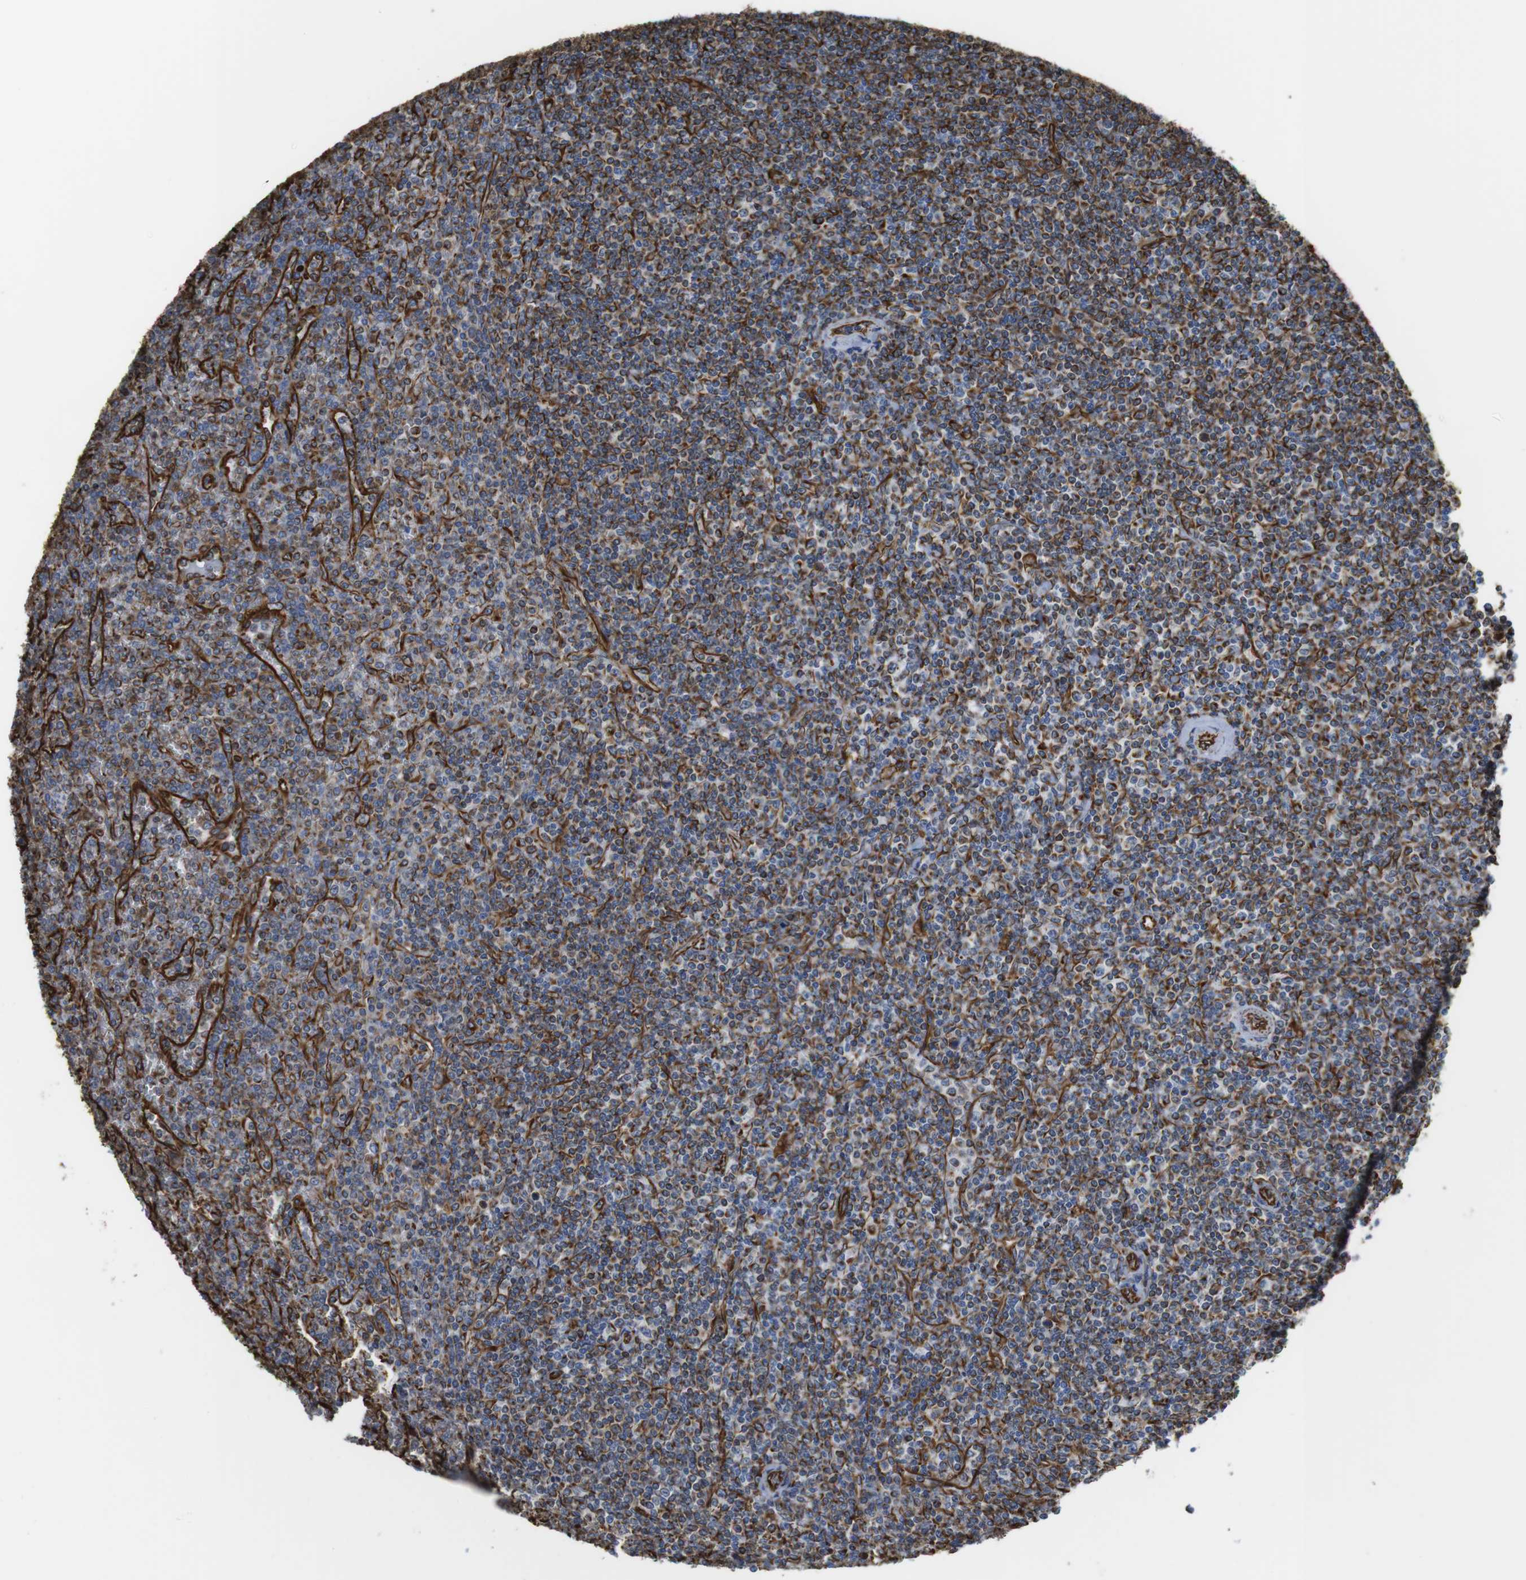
{"staining": {"intensity": "weak", "quantity": "25%-75%", "location": "cytoplasmic/membranous"}, "tissue": "lymphoma", "cell_type": "Tumor cells", "image_type": "cancer", "snomed": [{"axis": "morphology", "description": "Malignant lymphoma, non-Hodgkin's type, Low grade"}, {"axis": "topography", "description": "Spleen"}], "caption": "Weak cytoplasmic/membranous expression for a protein is identified in about 25%-75% of tumor cells of lymphoma using immunohistochemistry (IHC).", "gene": "RALGPS1", "patient": {"sex": "female", "age": 19}}